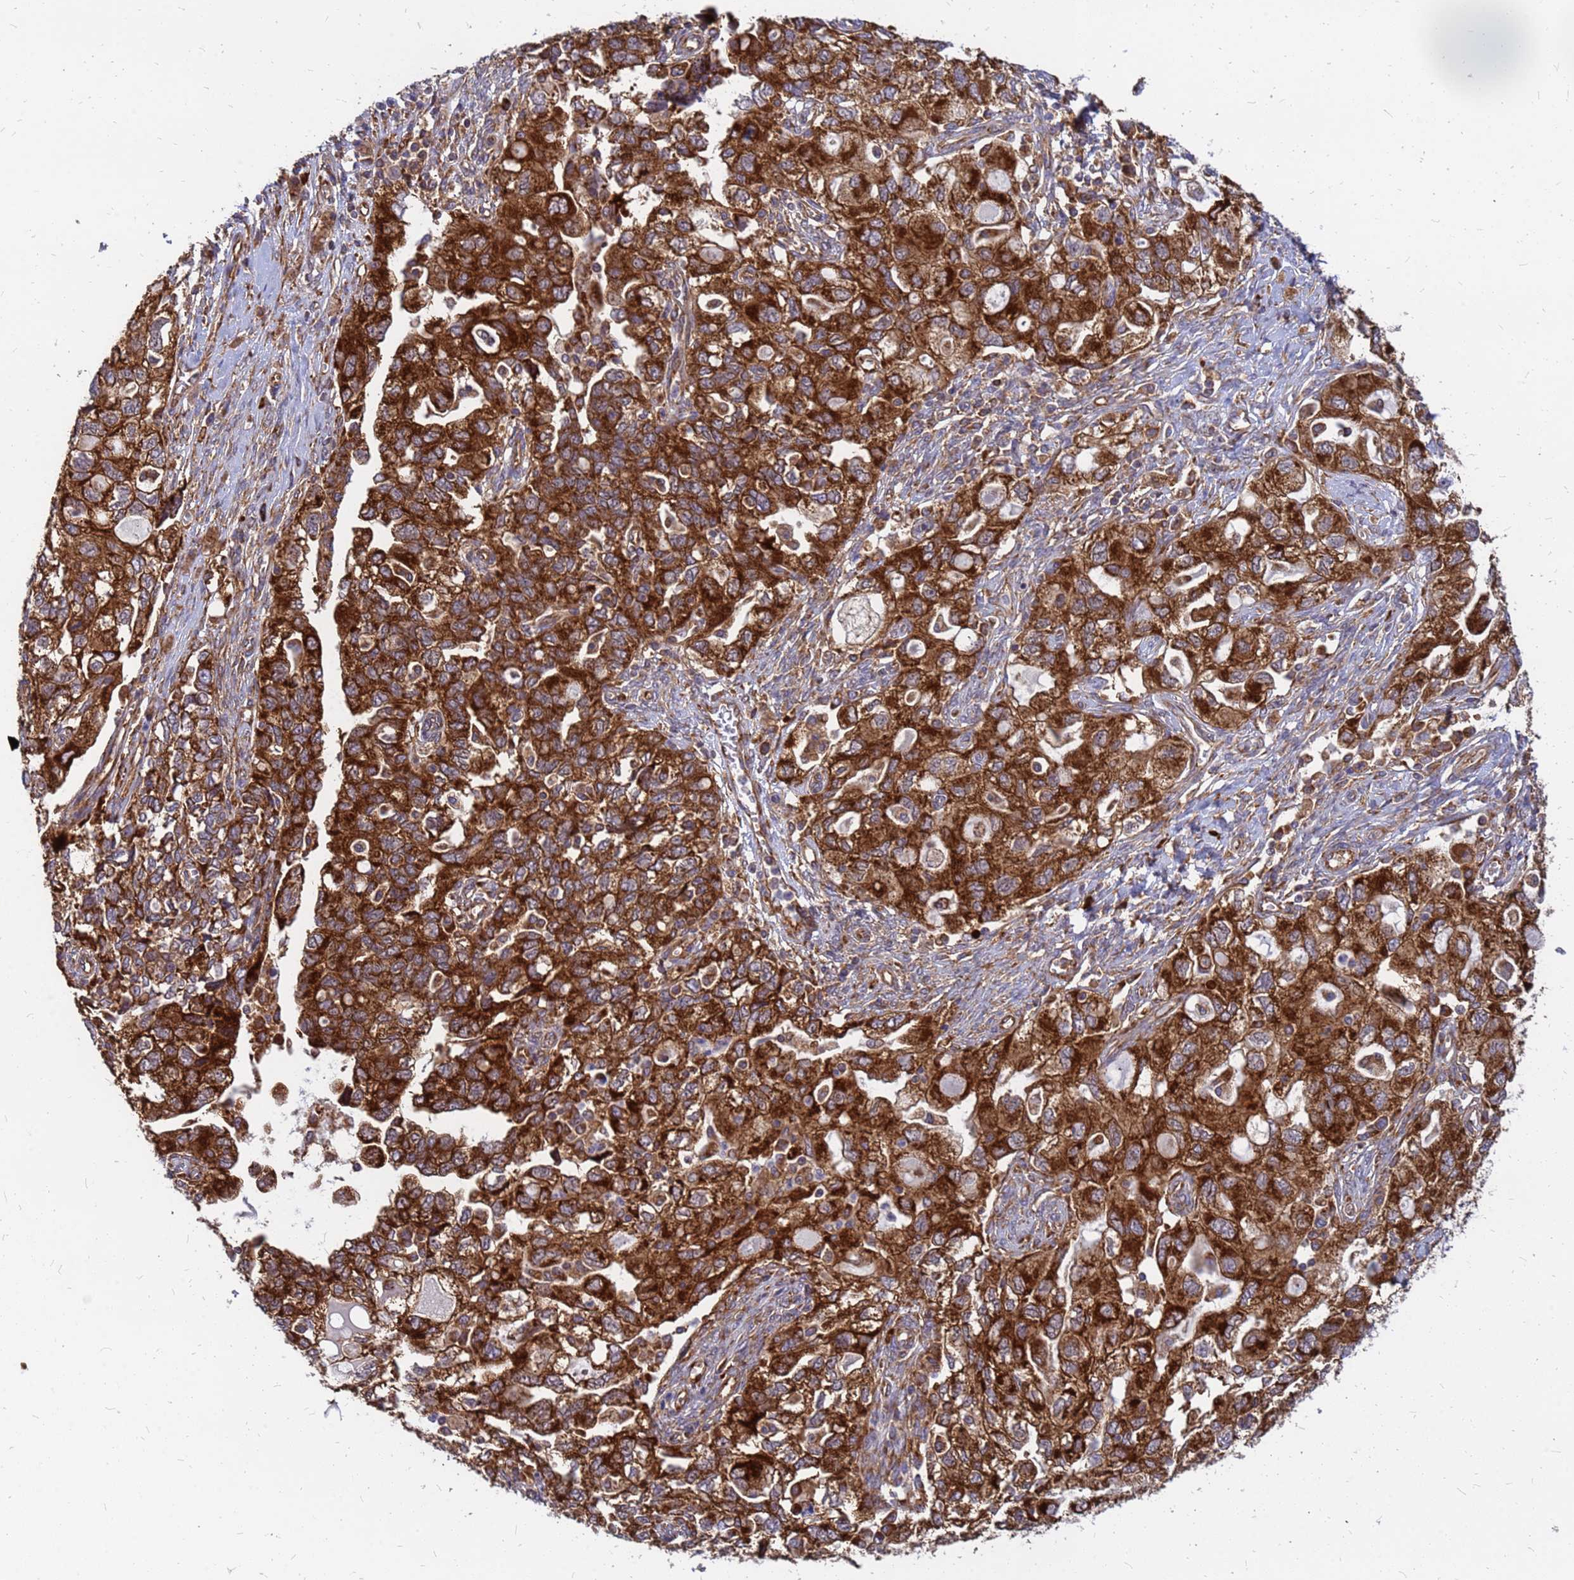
{"staining": {"intensity": "strong", "quantity": ">75%", "location": "cytoplasmic/membranous"}, "tissue": "ovarian cancer", "cell_type": "Tumor cells", "image_type": "cancer", "snomed": [{"axis": "morphology", "description": "Carcinoma, NOS"}, {"axis": "morphology", "description": "Cystadenocarcinoma, serous, NOS"}, {"axis": "topography", "description": "Ovary"}], "caption": "Ovarian cancer stained with immunohistochemistry reveals strong cytoplasmic/membranous staining in approximately >75% of tumor cells. (Brightfield microscopy of DAB IHC at high magnification).", "gene": "RPL8", "patient": {"sex": "female", "age": 69}}